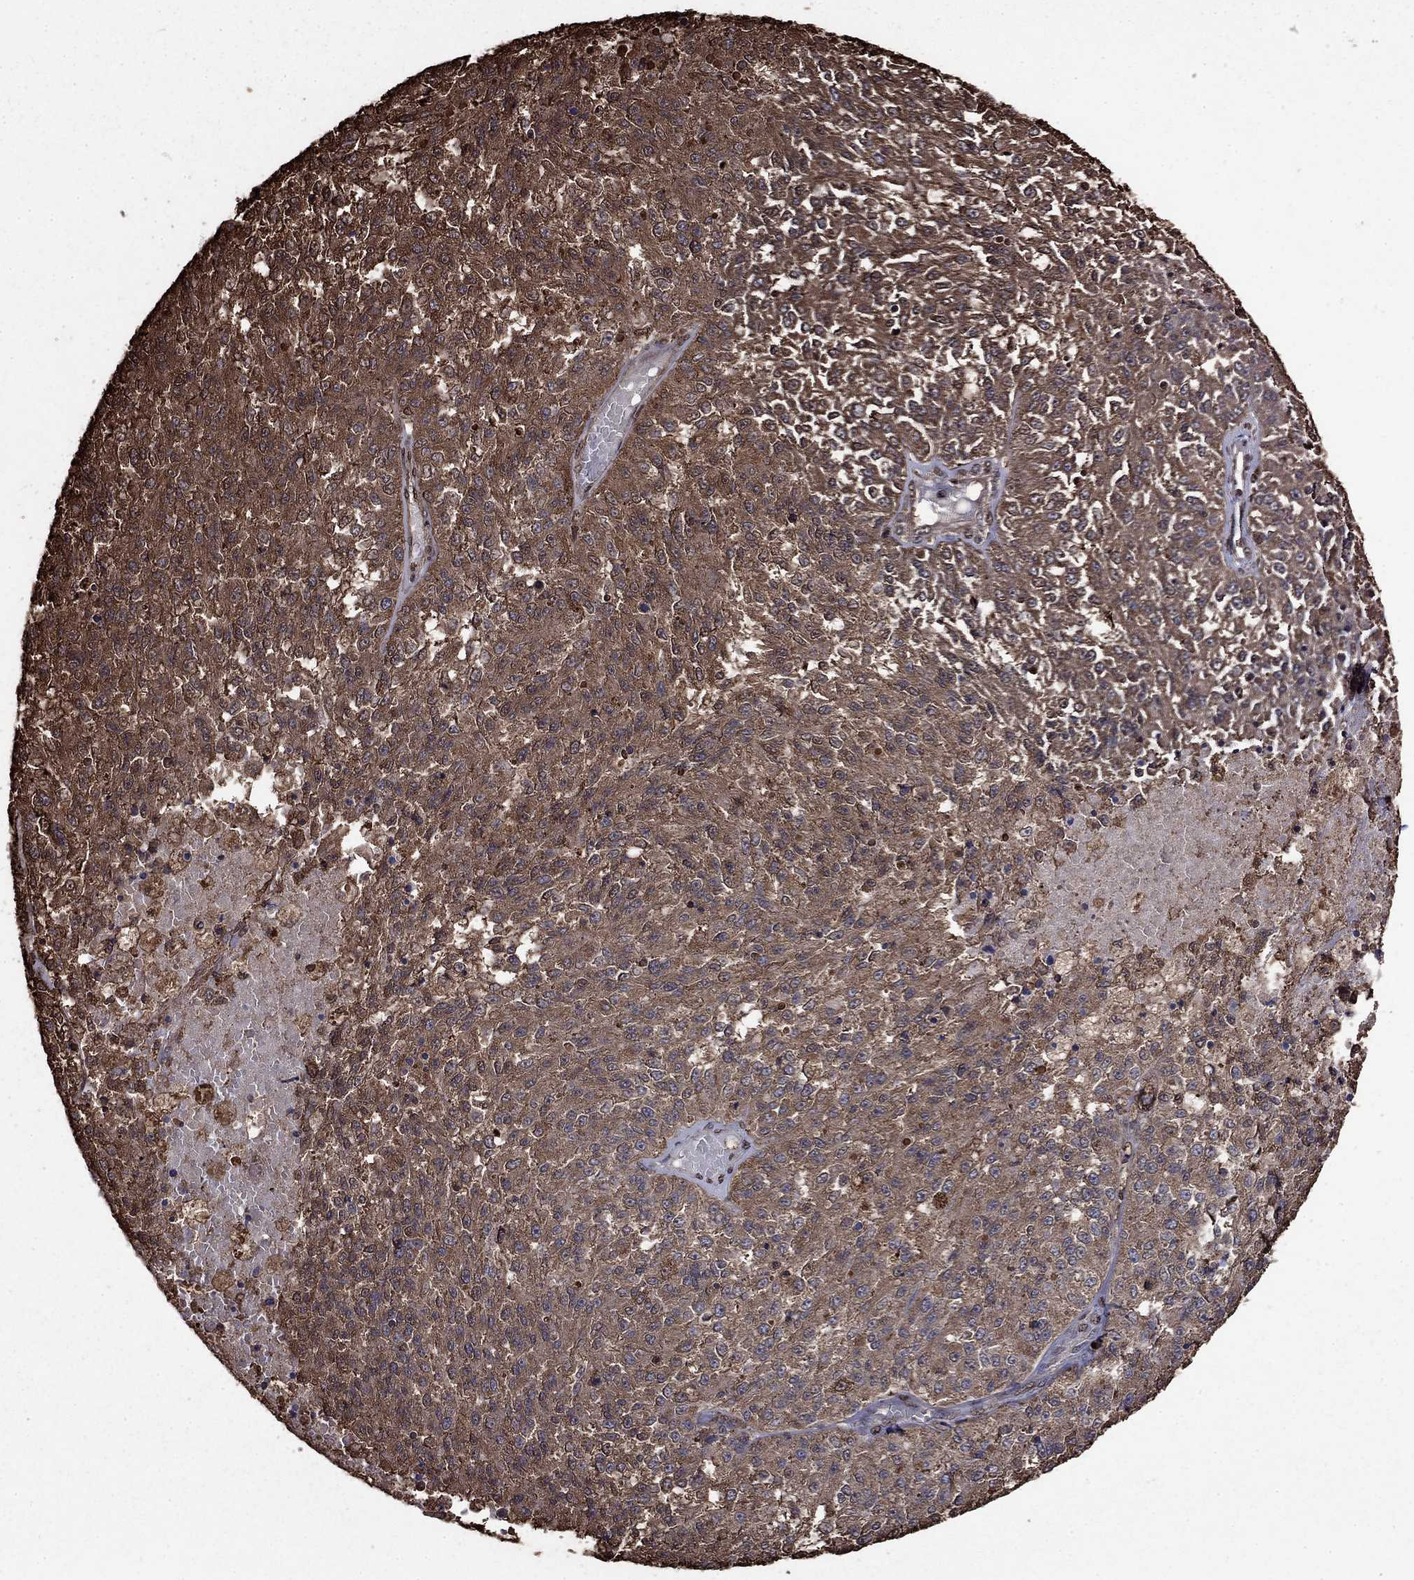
{"staining": {"intensity": "moderate", "quantity": ">75%", "location": "cytoplasmic/membranous"}, "tissue": "melanoma", "cell_type": "Tumor cells", "image_type": "cancer", "snomed": [{"axis": "morphology", "description": "Malignant melanoma, Metastatic site"}, {"axis": "topography", "description": "Lymph node"}], "caption": "Immunohistochemistry (IHC) (DAB (3,3'-diaminobenzidine)) staining of melanoma demonstrates moderate cytoplasmic/membranous protein expression in approximately >75% of tumor cells.", "gene": "GAPDH", "patient": {"sex": "female", "age": 64}}